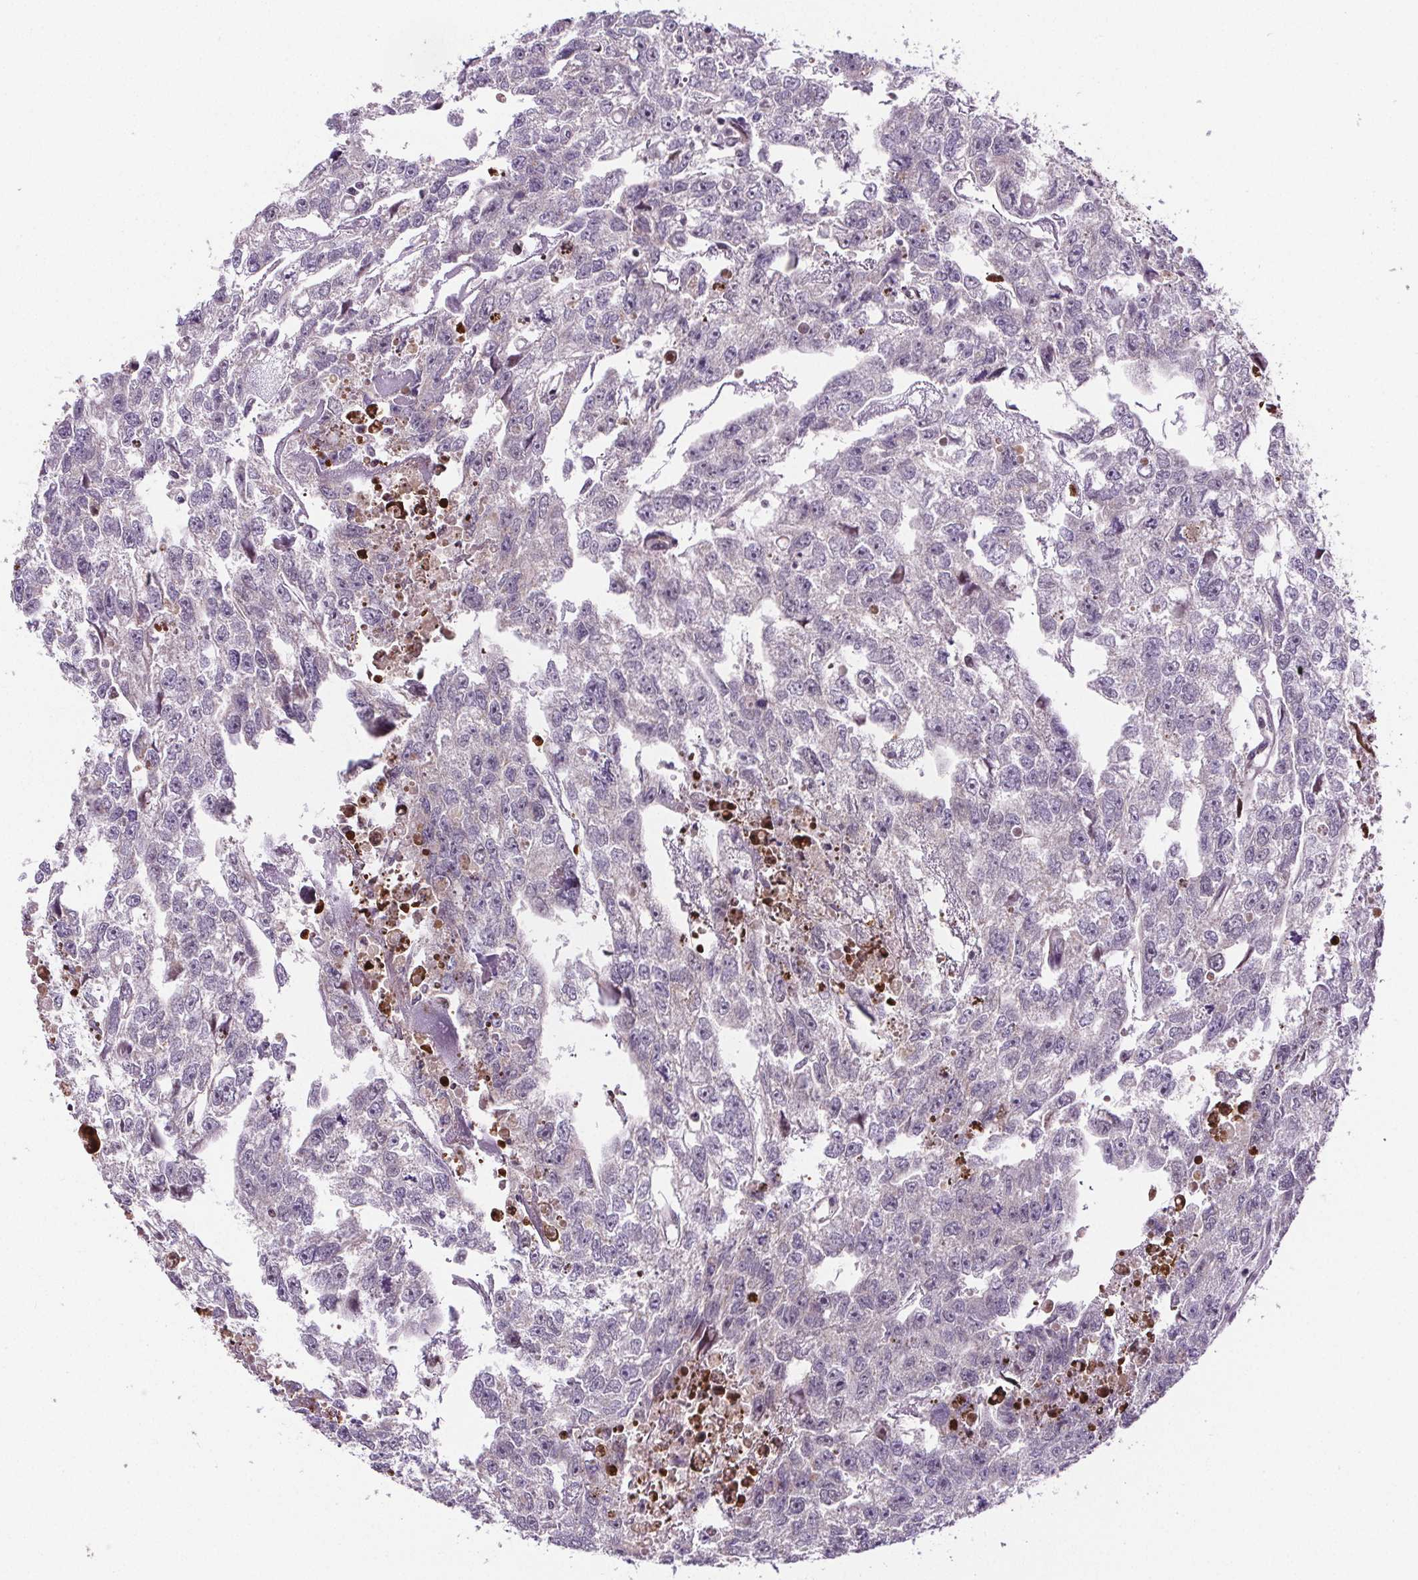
{"staining": {"intensity": "negative", "quantity": "none", "location": "none"}, "tissue": "testis cancer", "cell_type": "Tumor cells", "image_type": "cancer", "snomed": [{"axis": "morphology", "description": "Carcinoma, Embryonal, NOS"}, {"axis": "morphology", "description": "Teratoma, malignant, NOS"}, {"axis": "topography", "description": "Testis"}], "caption": "Tumor cells are negative for protein expression in human malignant teratoma (testis). (Immunohistochemistry (ihc), brightfield microscopy, high magnification).", "gene": "SUCLA2", "patient": {"sex": "male", "age": 44}}